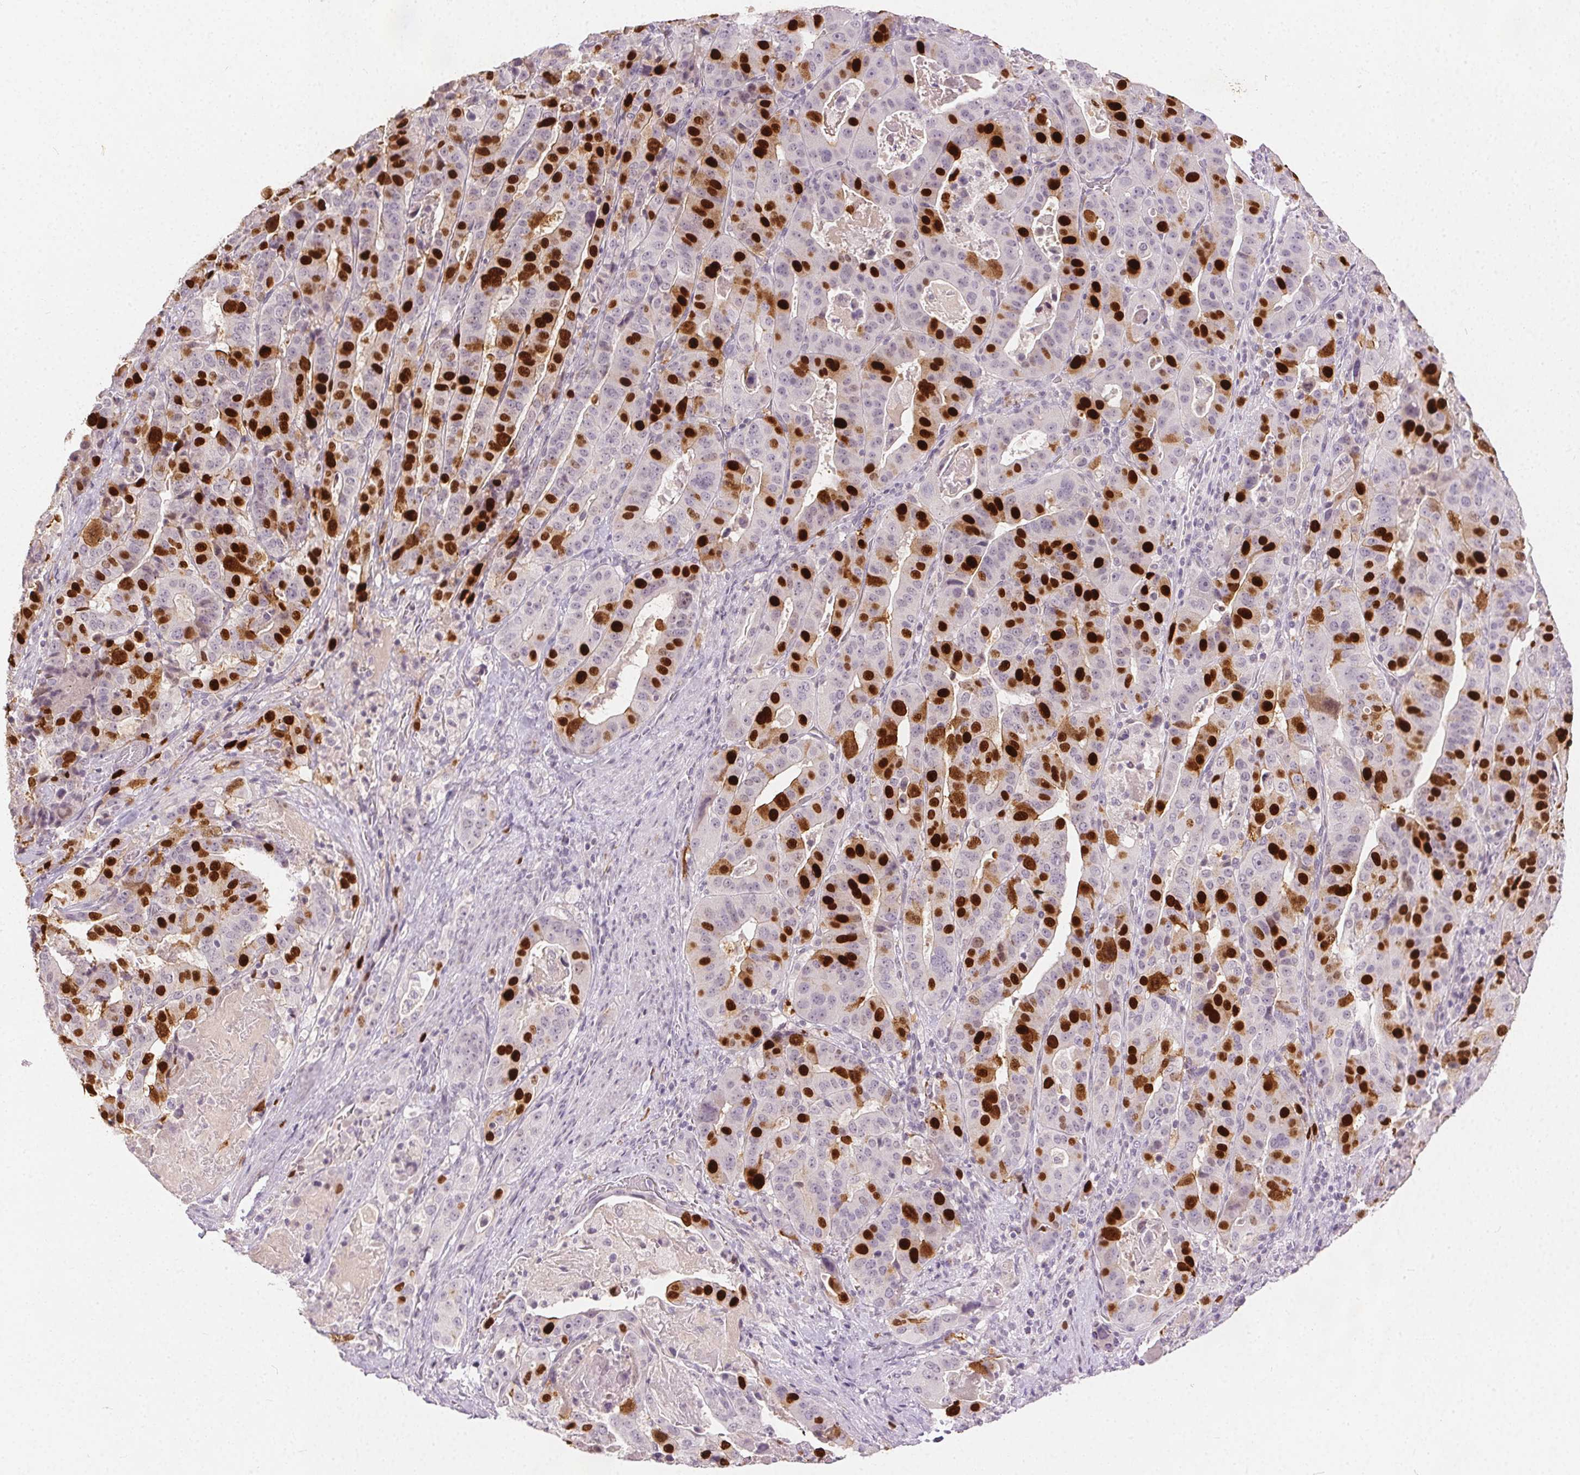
{"staining": {"intensity": "strong", "quantity": "25%-75%", "location": "nuclear"}, "tissue": "stomach cancer", "cell_type": "Tumor cells", "image_type": "cancer", "snomed": [{"axis": "morphology", "description": "Adenocarcinoma, NOS"}, {"axis": "topography", "description": "Stomach"}], "caption": "An IHC histopathology image of tumor tissue is shown. Protein staining in brown labels strong nuclear positivity in stomach cancer (adenocarcinoma) within tumor cells.", "gene": "ANLN", "patient": {"sex": "male", "age": 48}}